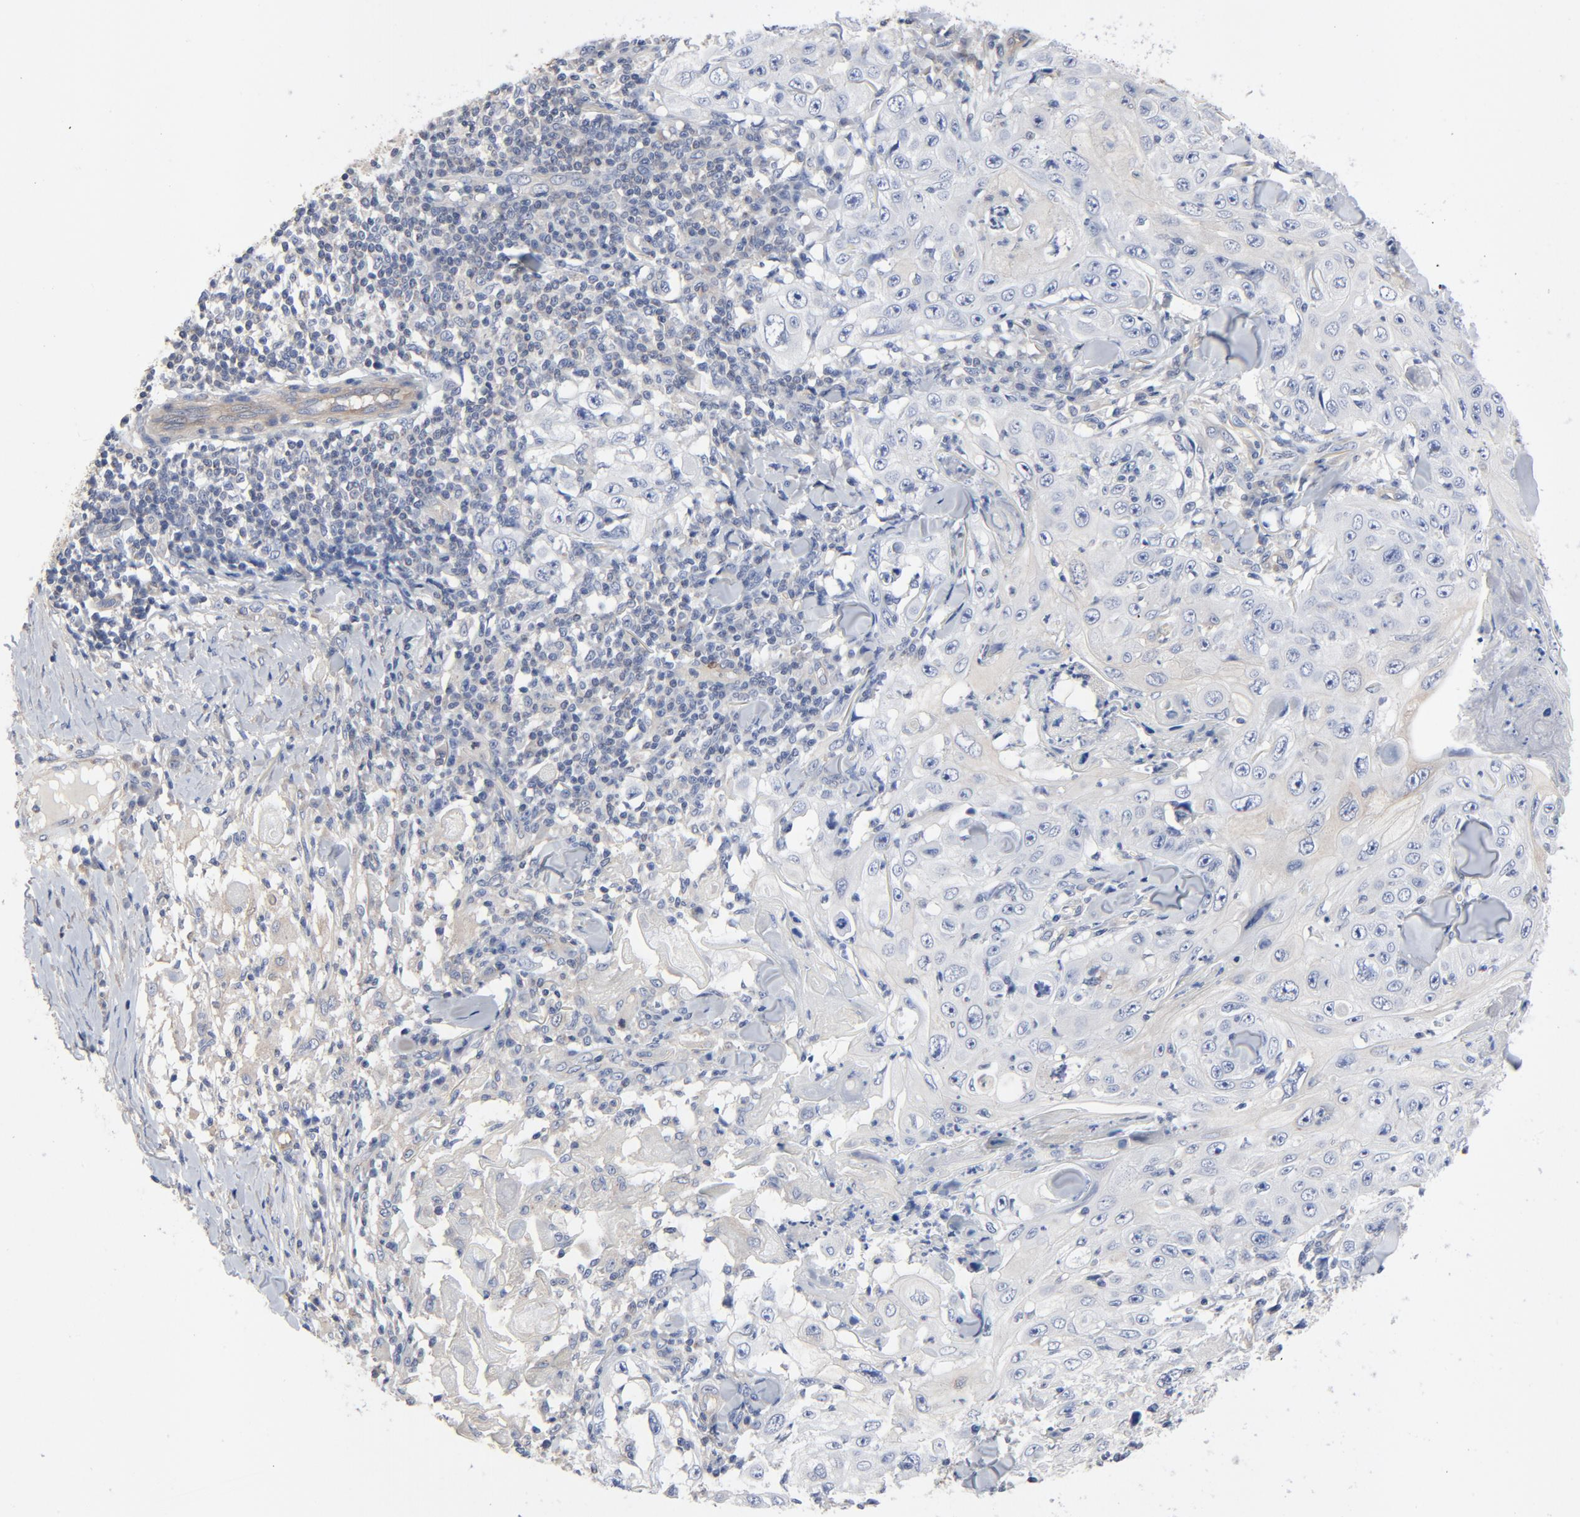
{"staining": {"intensity": "weak", "quantity": "<25%", "location": "cytoplasmic/membranous"}, "tissue": "skin cancer", "cell_type": "Tumor cells", "image_type": "cancer", "snomed": [{"axis": "morphology", "description": "Squamous cell carcinoma, NOS"}, {"axis": "topography", "description": "Skin"}], "caption": "Immunohistochemical staining of human skin cancer exhibits no significant positivity in tumor cells. (Immunohistochemistry (ihc), brightfield microscopy, high magnification).", "gene": "DYNLT3", "patient": {"sex": "male", "age": 86}}